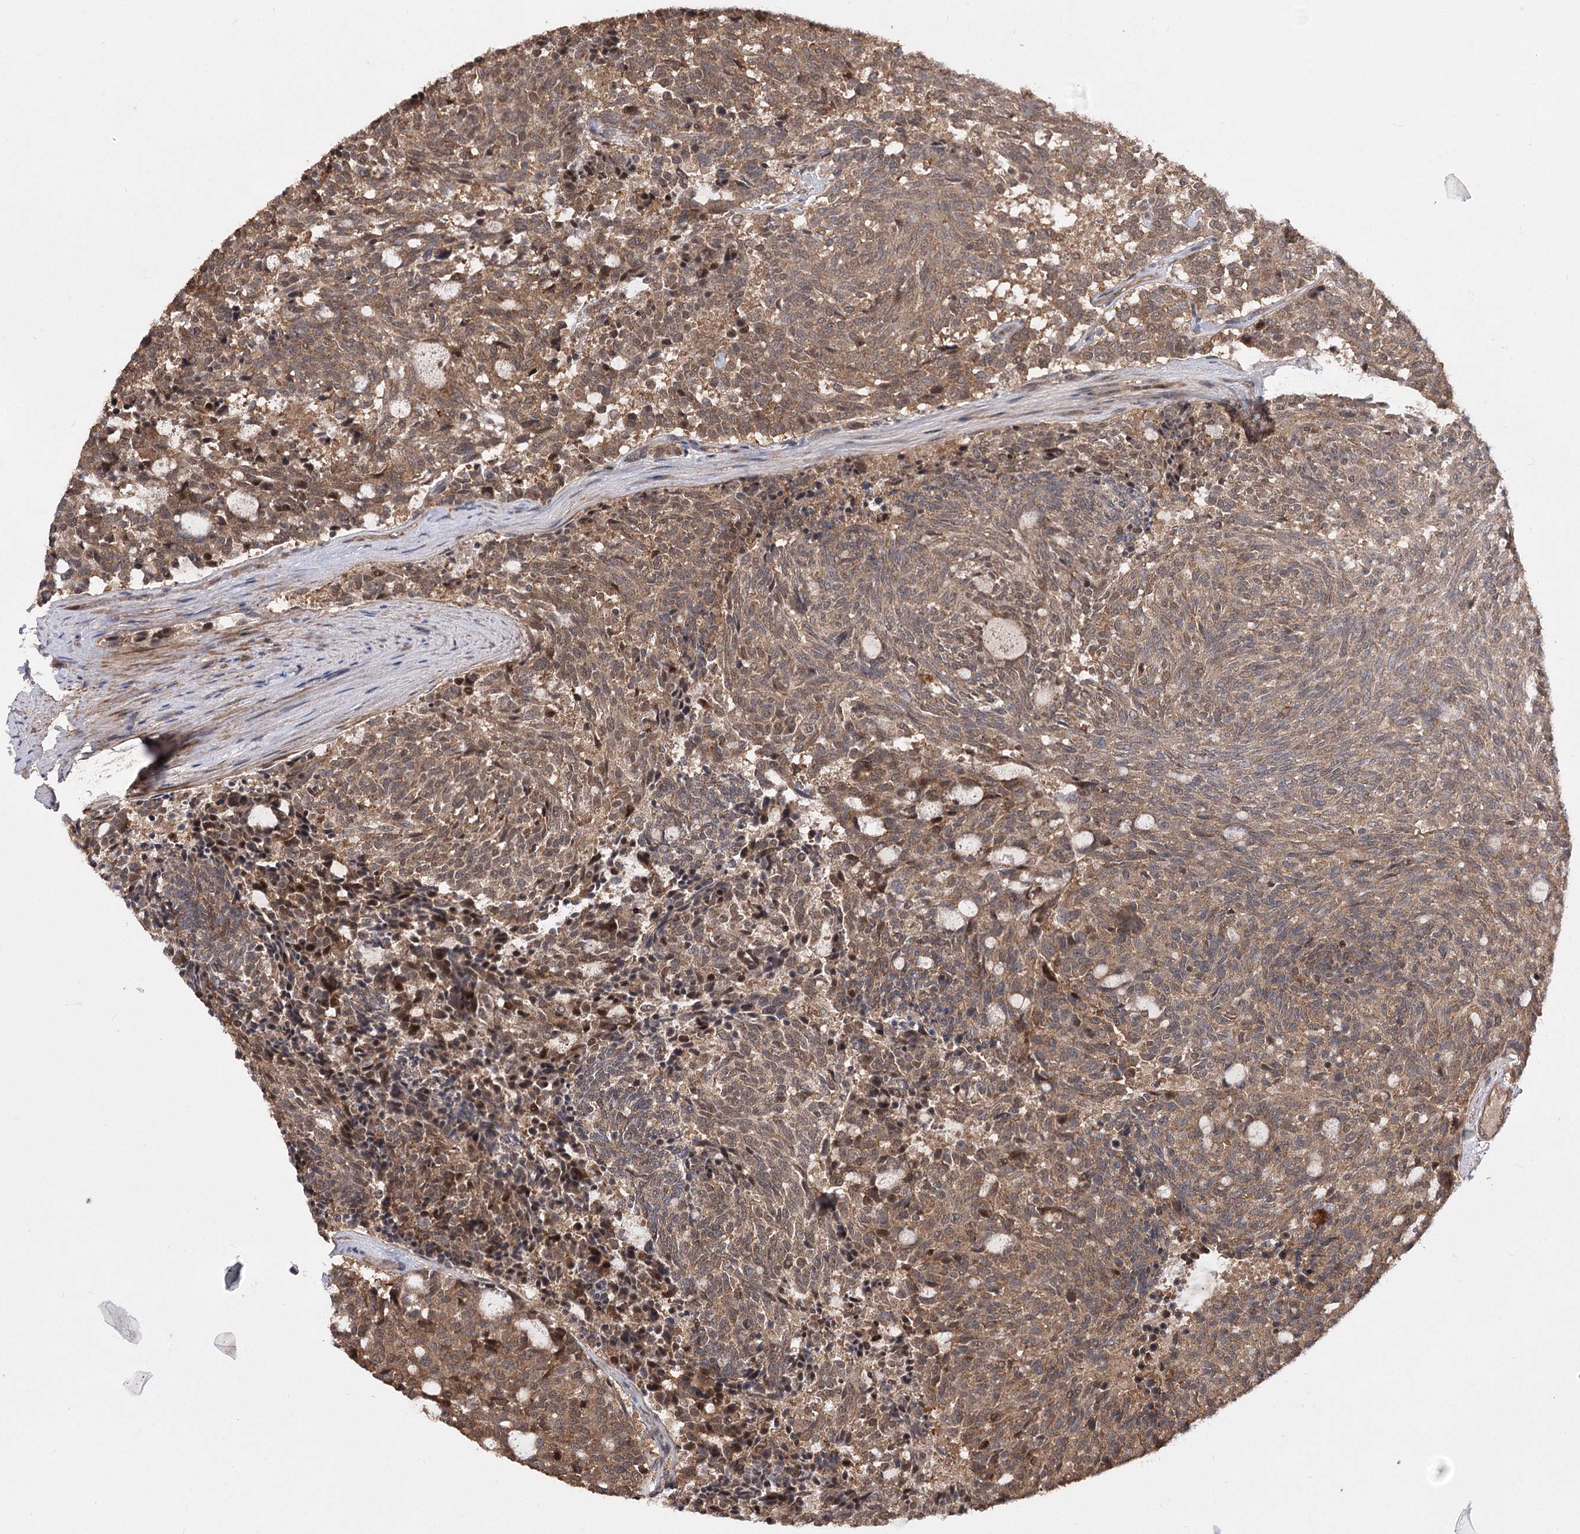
{"staining": {"intensity": "moderate", "quantity": ">75%", "location": "cytoplasmic/membranous"}, "tissue": "carcinoid", "cell_type": "Tumor cells", "image_type": "cancer", "snomed": [{"axis": "morphology", "description": "Carcinoid, malignant, NOS"}, {"axis": "topography", "description": "Pancreas"}], "caption": "Protein staining of carcinoid tissue demonstrates moderate cytoplasmic/membranous staining in approximately >75% of tumor cells. (DAB (3,3'-diaminobenzidine) IHC with brightfield microscopy, high magnification).", "gene": "TENM2", "patient": {"sex": "female", "age": 54}}